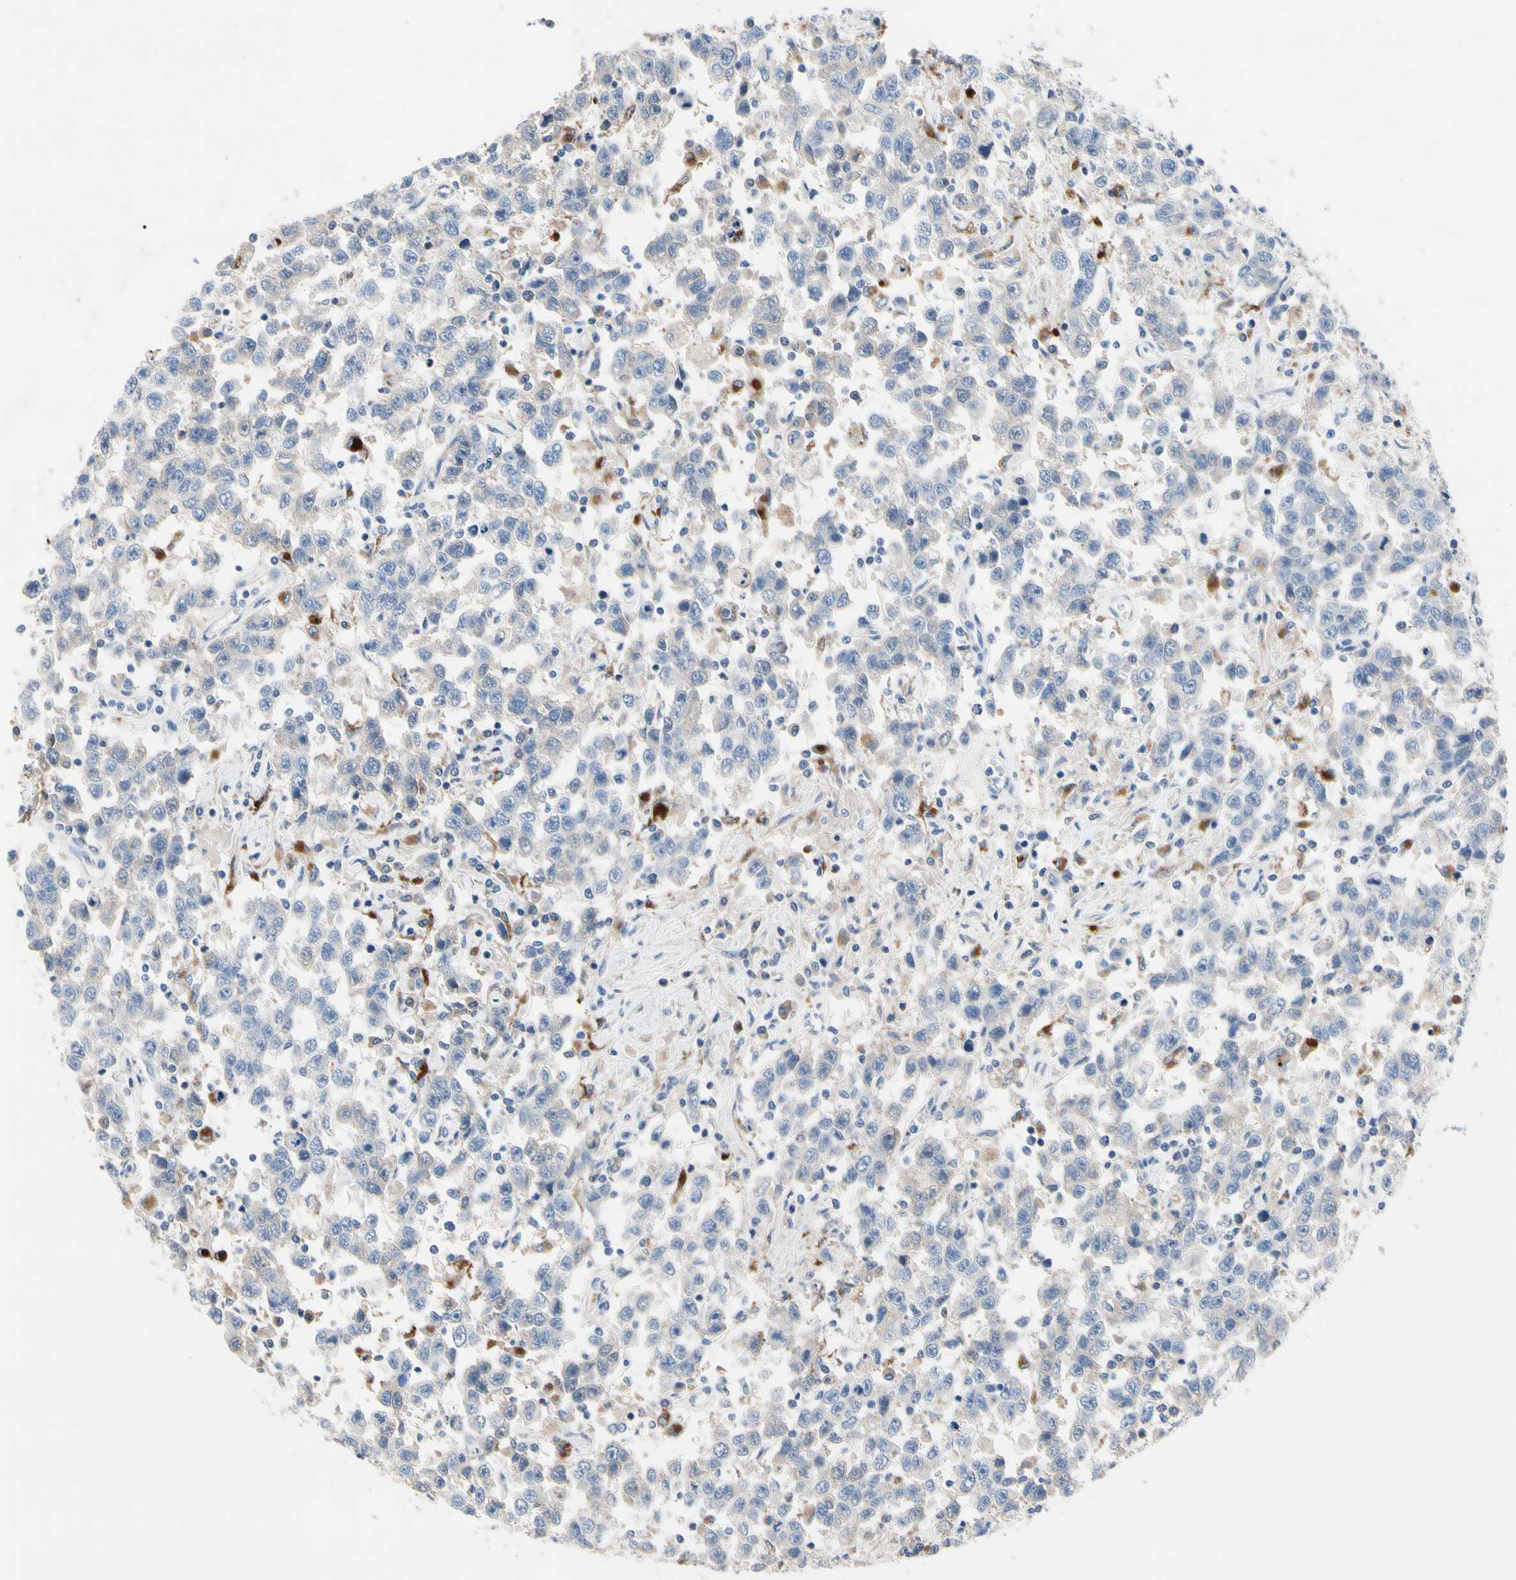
{"staining": {"intensity": "weak", "quantity": "25%-75%", "location": "cytoplasmic/membranous"}, "tissue": "testis cancer", "cell_type": "Tumor cells", "image_type": "cancer", "snomed": [{"axis": "morphology", "description": "Seminoma, NOS"}, {"axis": "topography", "description": "Testis"}], "caption": "DAB (3,3'-diaminobenzidine) immunohistochemical staining of testis cancer reveals weak cytoplasmic/membranous protein staining in approximately 25%-75% of tumor cells. The staining was performed using DAB (3,3'-diaminobenzidine), with brown indicating positive protein expression. Nuclei are stained blue with hematoxylin.", "gene": "RETSAT", "patient": {"sex": "male", "age": 41}}